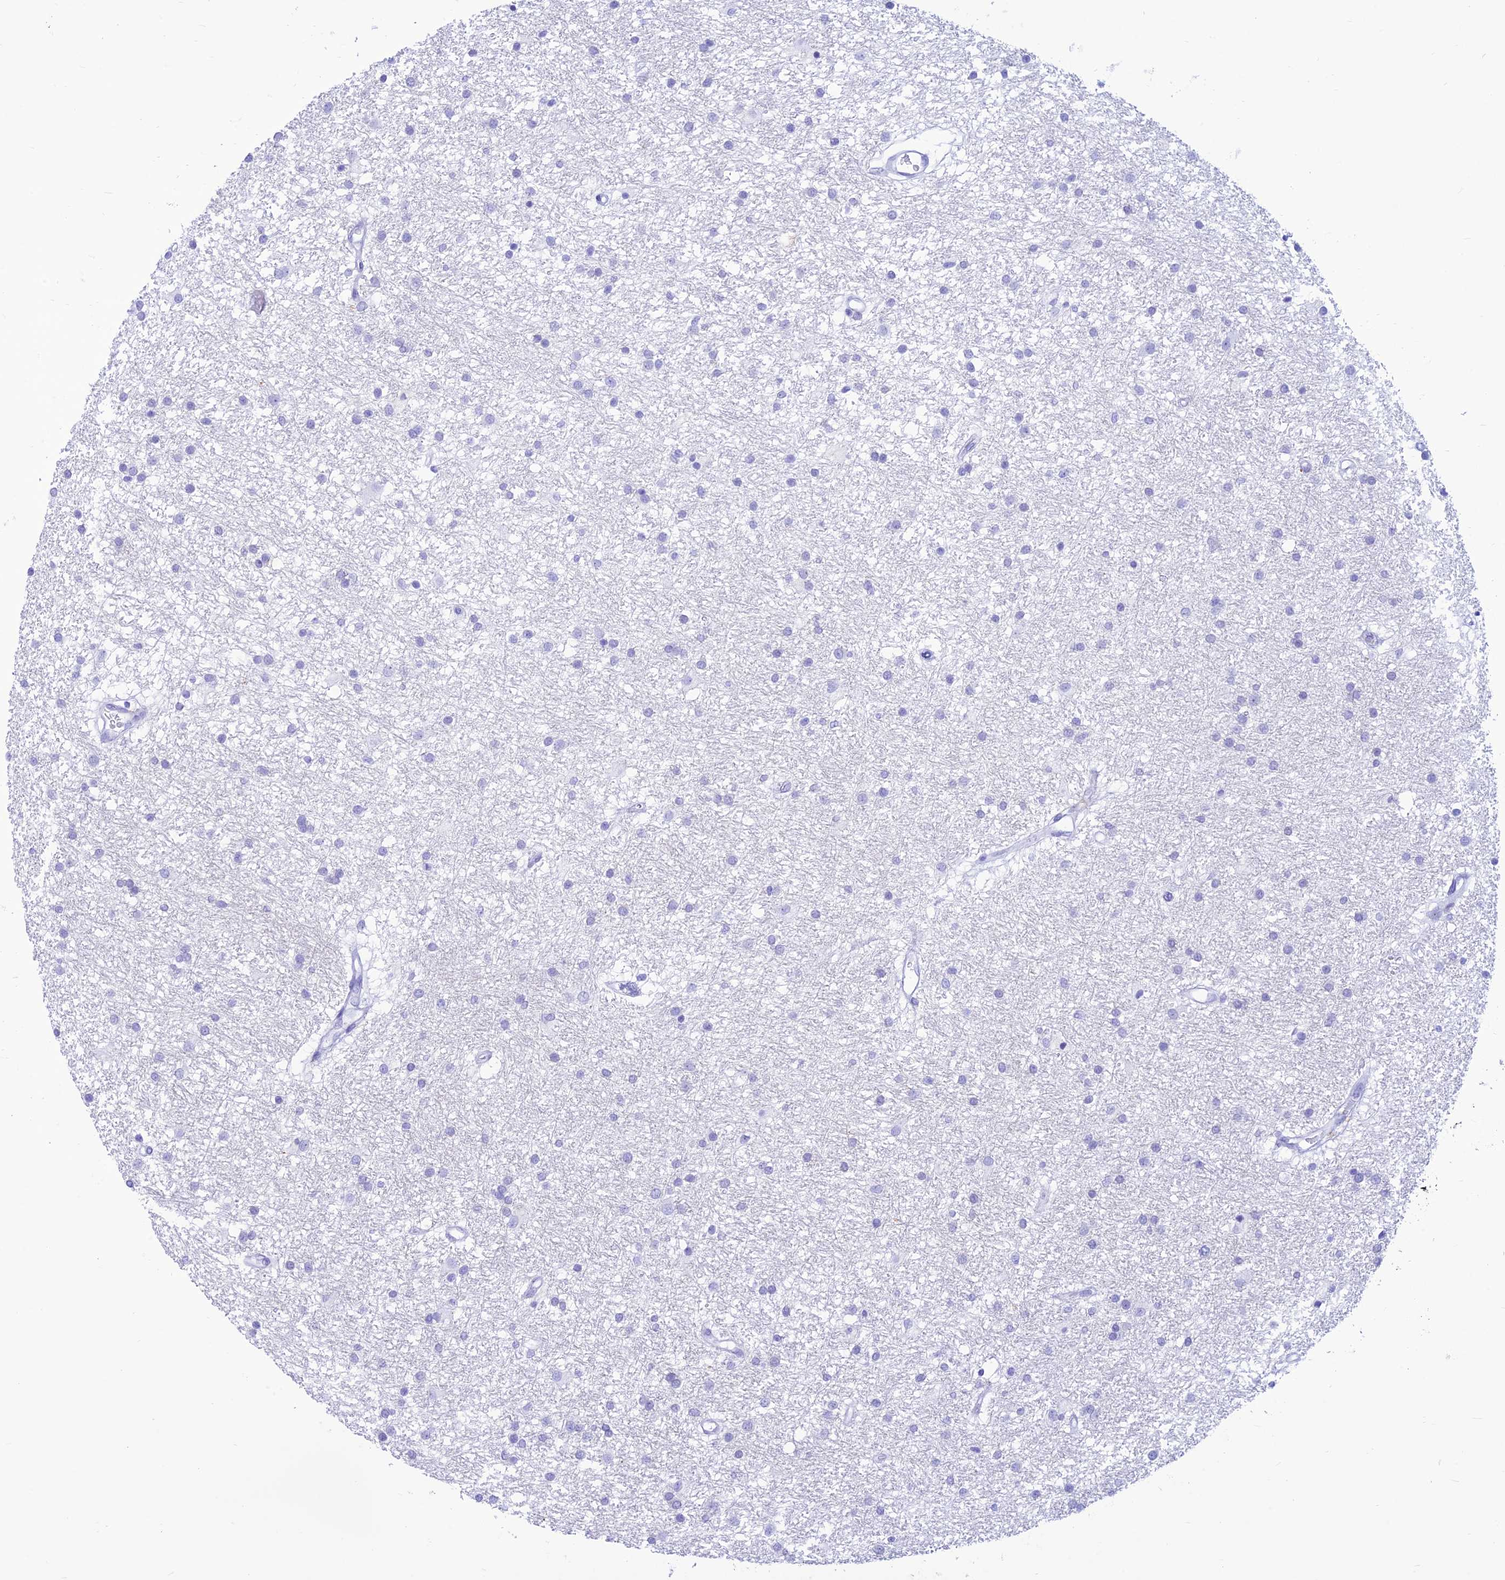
{"staining": {"intensity": "negative", "quantity": "none", "location": "none"}, "tissue": "glioma", "cell_type": "Tumor cells", "image_type": "cancer", "snomed": [{"axis": "morphology", "description": "Glioma, malignant, High grade"}, {"axis": "topography", "description": "Brain"}], "caption": "This image is of glioma stained with immunohistochemistry to label a protein in brown with the nuclei are counter-stained blue. There is no positivity in tumor cells.", "gene": "PRNP", "patient": {"sex": "male", "age": 77}}